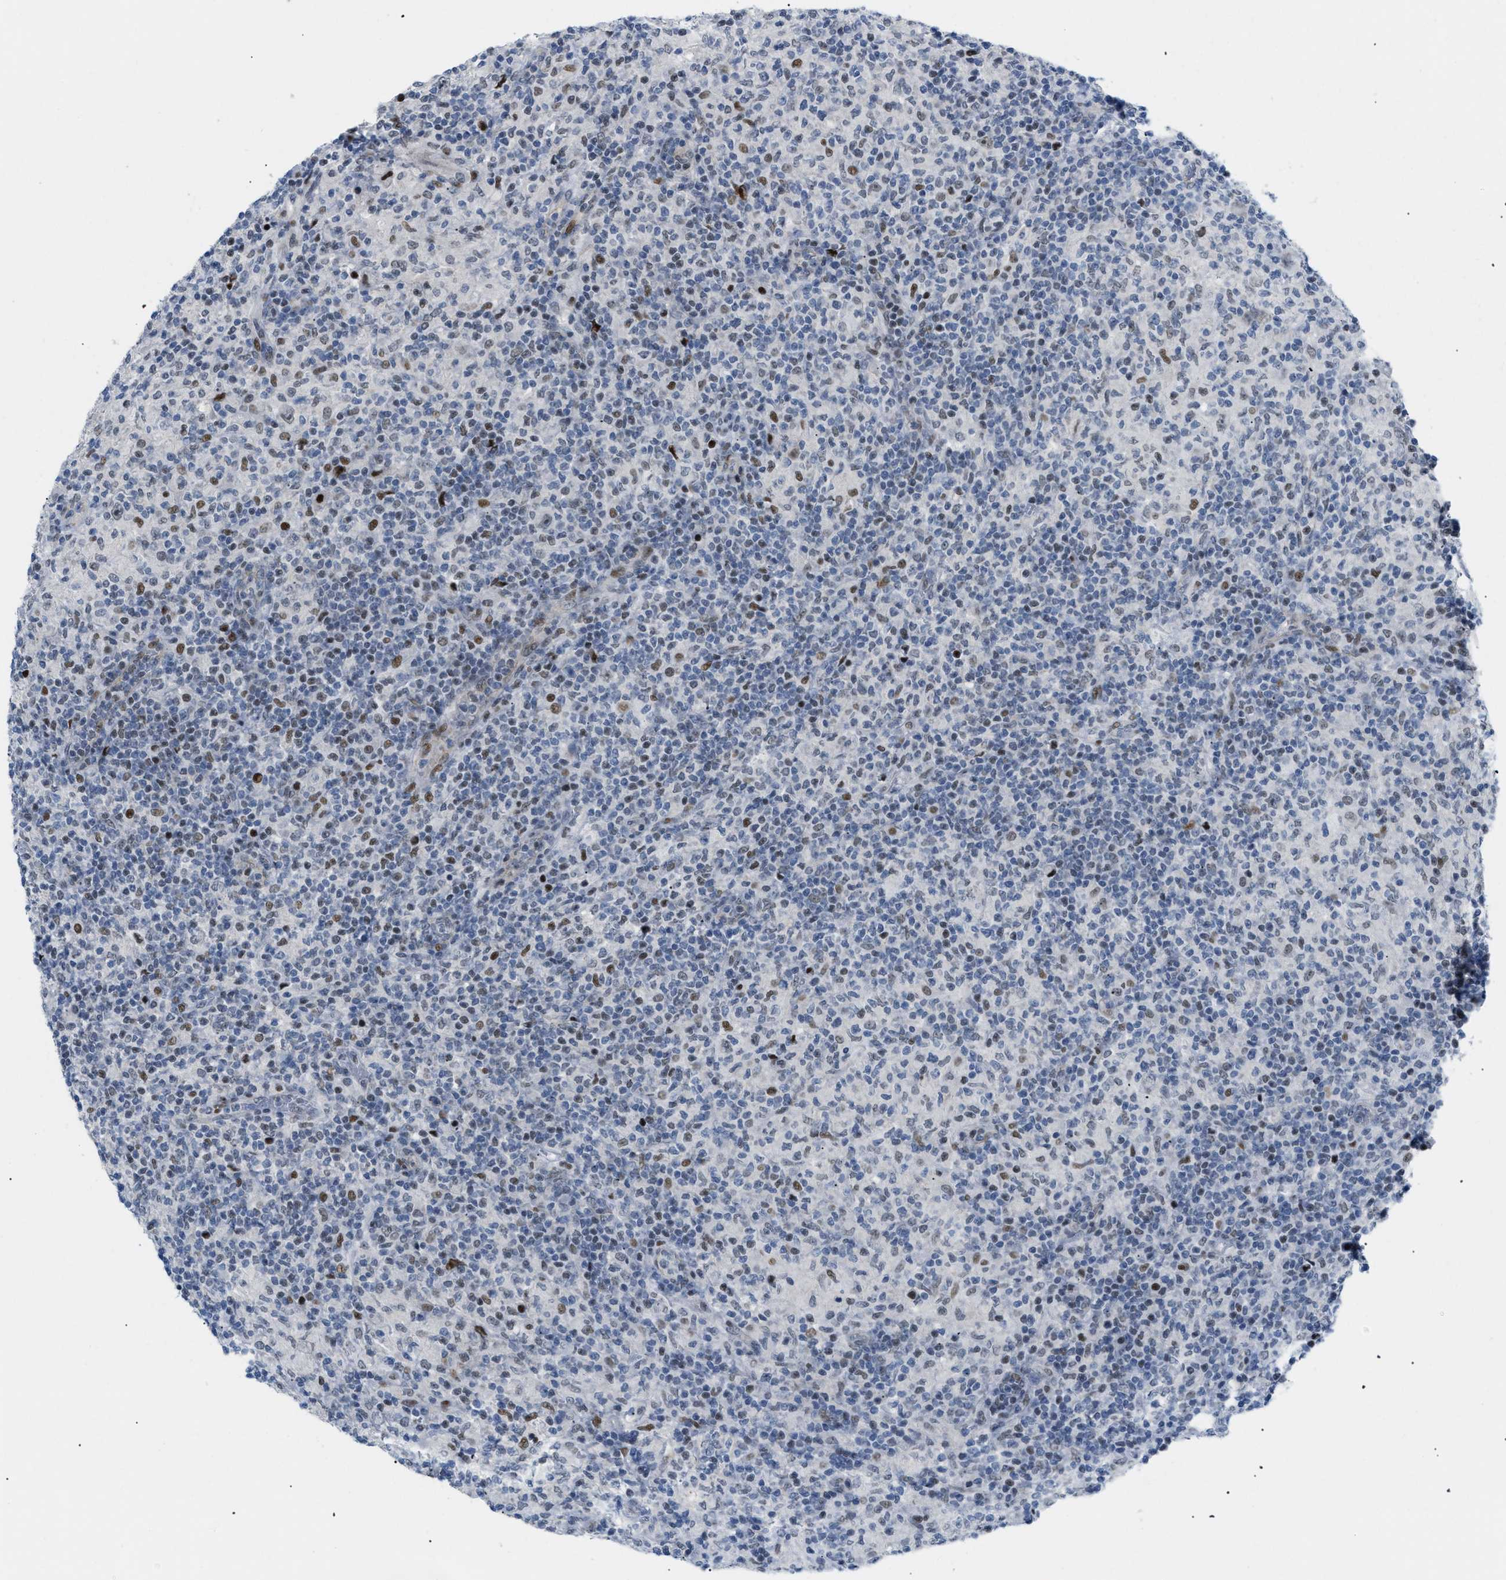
{"staining": {"intensity": "moderate", "quantity": ">75%", "location": "nuclear"}, "tissue": "lymphoma", "cell_type": "Tumor cells", "image_type": "cancer", "snomed": [{"axis": "morphology", "description": "Hodgkin's disease, NOS"}, {"axis": "topography", "description": "Lymph node"}], "caption": "Protein staining by immunohistochemistry exhibits moderate nuclear staining in about >75% of tumor cells in Hodgkin's disease.", "gene": "MED1", "patient": {"sex": "male", "age": 70}}